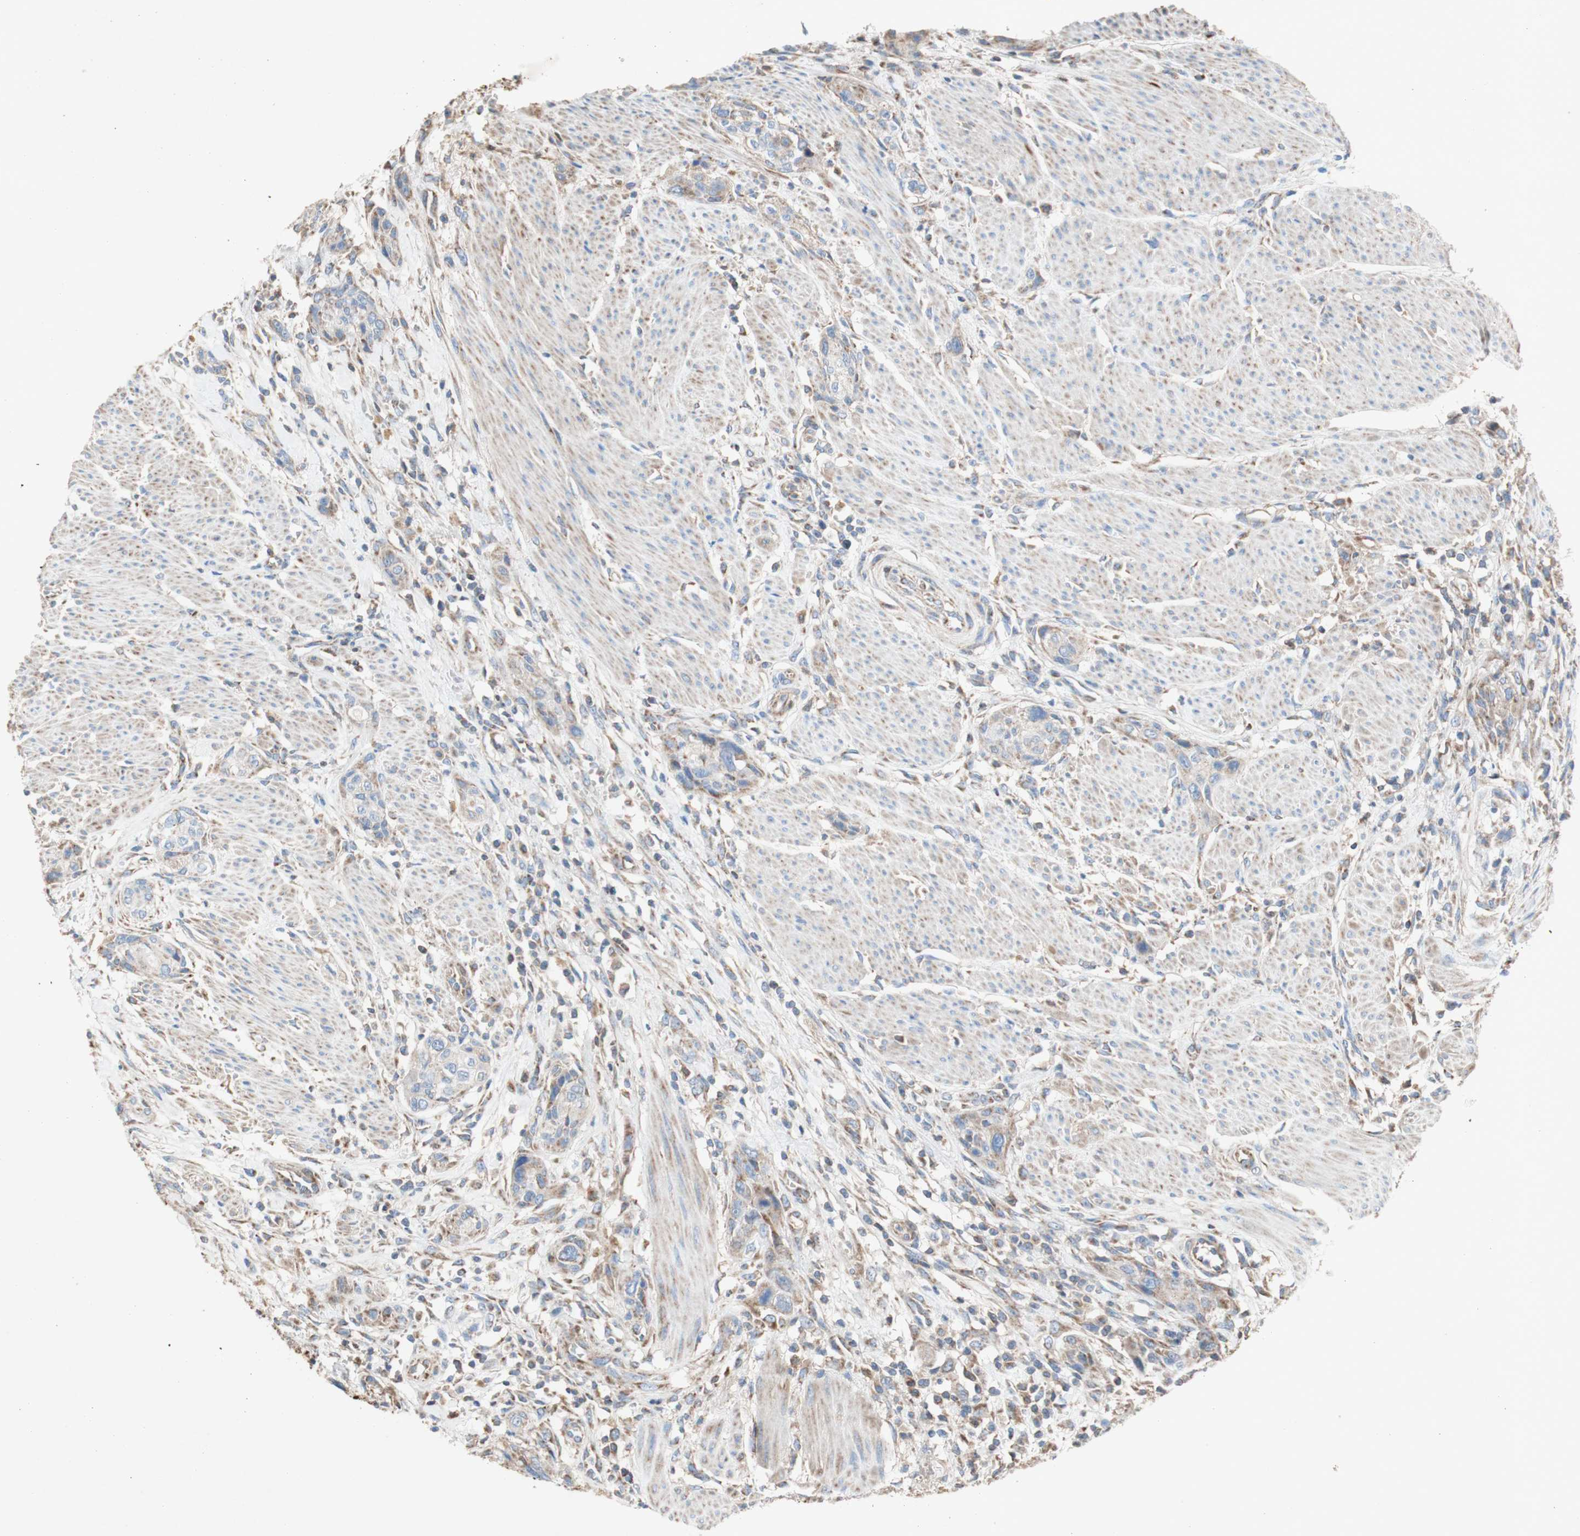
{"staining": {"intensity": "weak", "quantity": ">75%", "location": "cytoplasmic/membranous"}, "tissue": "urothelial cancer", "cell_type": "Tumor cells", "image_type": "cancer", "snomed": [{"axis": "morphology", "description": "Urothelial carcinoma, High grade"}, {"axis": "topography", "description": "Urinary bladder"}], "caption": "This is a histology image of immunohistochemistry staining of urothelial cancer, which shows weak staining in the cytoplasmic/membranous of tumor cells.", "gene": "SDHB", "patient": {"sex": "male", "age": 35}}